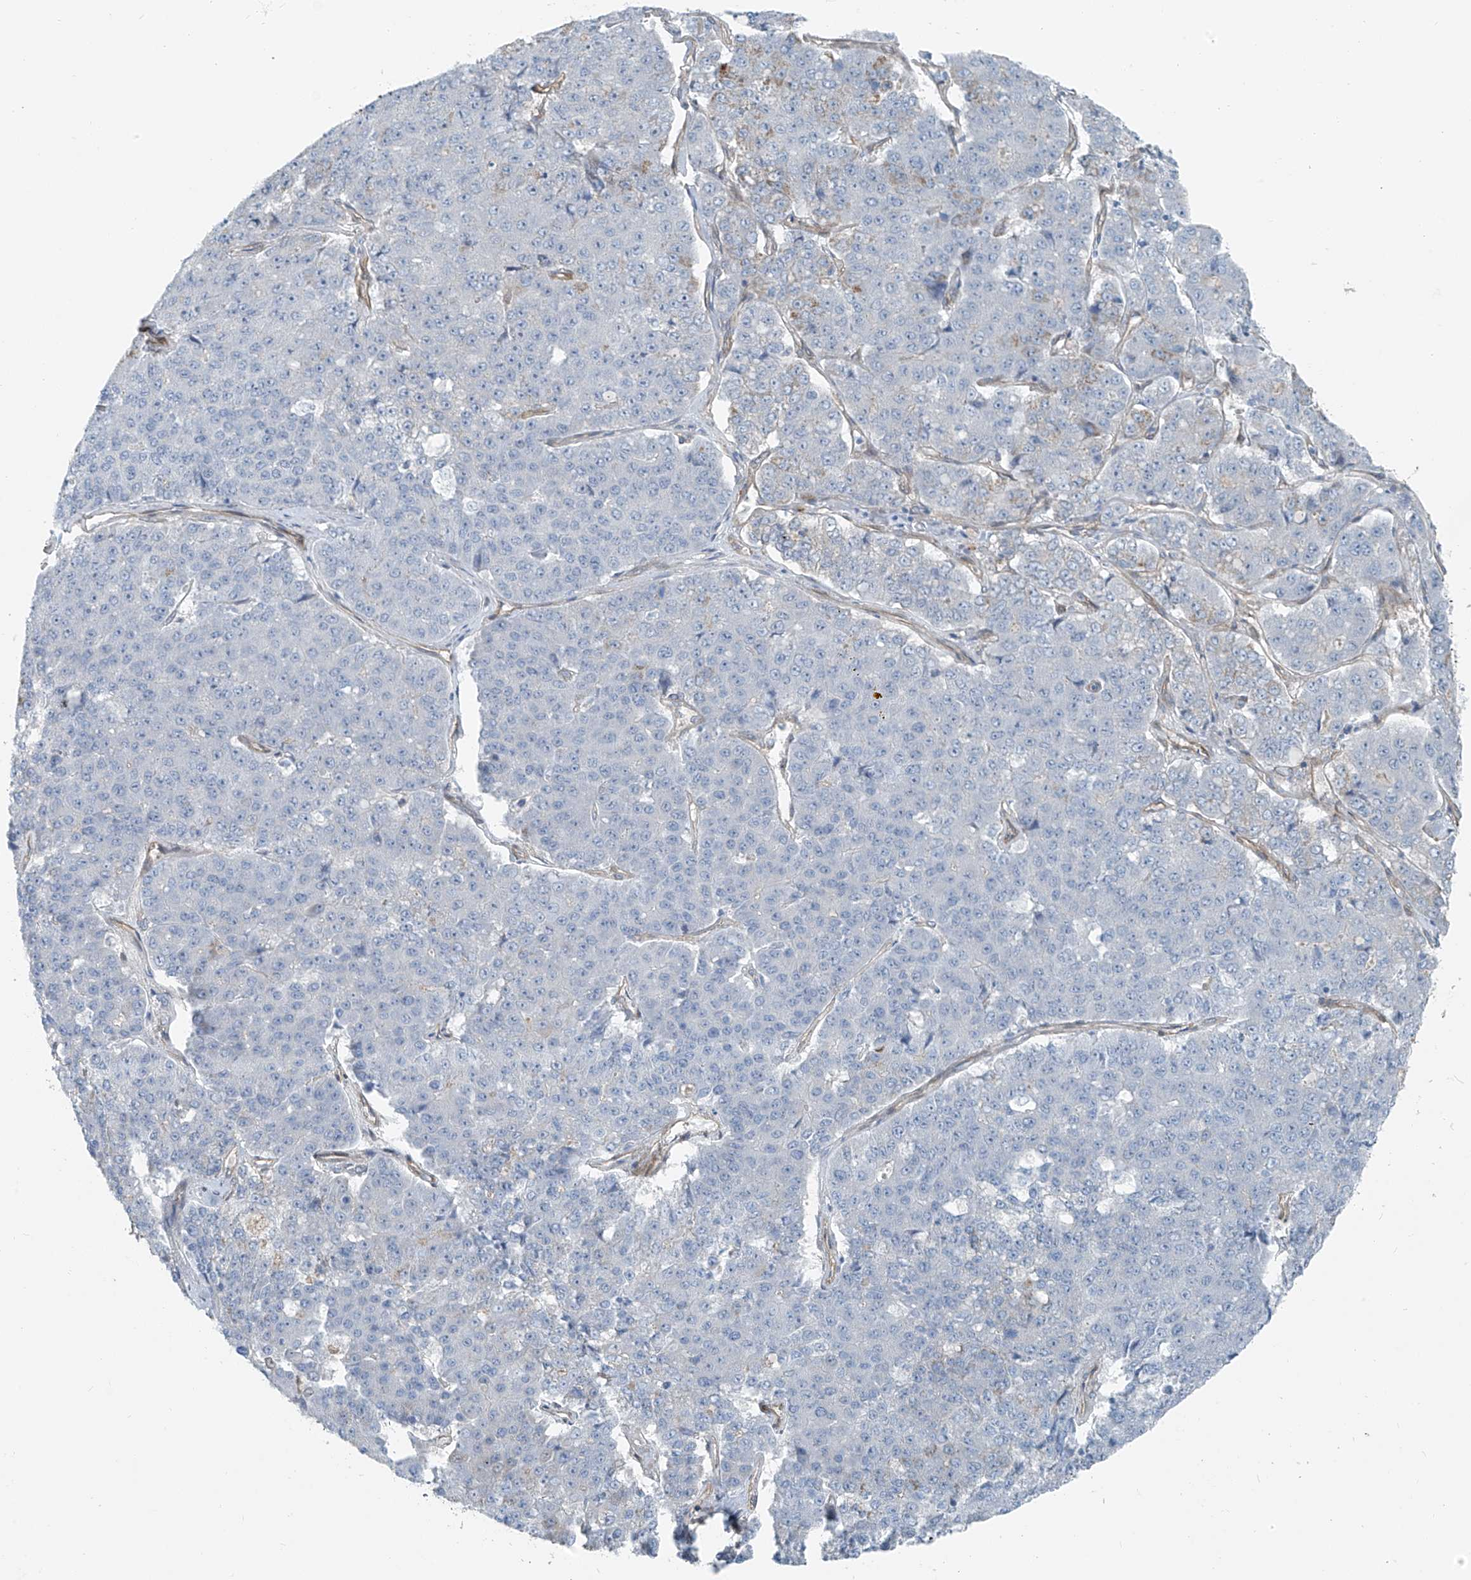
{"staining": {"intensity": "negative", "quantity": "none", "location": "none"}, "tissue": "pancreatic cancer", "cell_type": "Tumor cells", "image_type": "cancer", "snomed": [{"axis": "morphology", "description": "Adenocarcinoma, NOS"}, {"axis": "topography", "description": "Pancreas"}], "caption": "IHC of pancreatic cancer shows no staining in tumor cells.", "gene": "TNS2", "patient": {"sex": "male", "age": 50}}